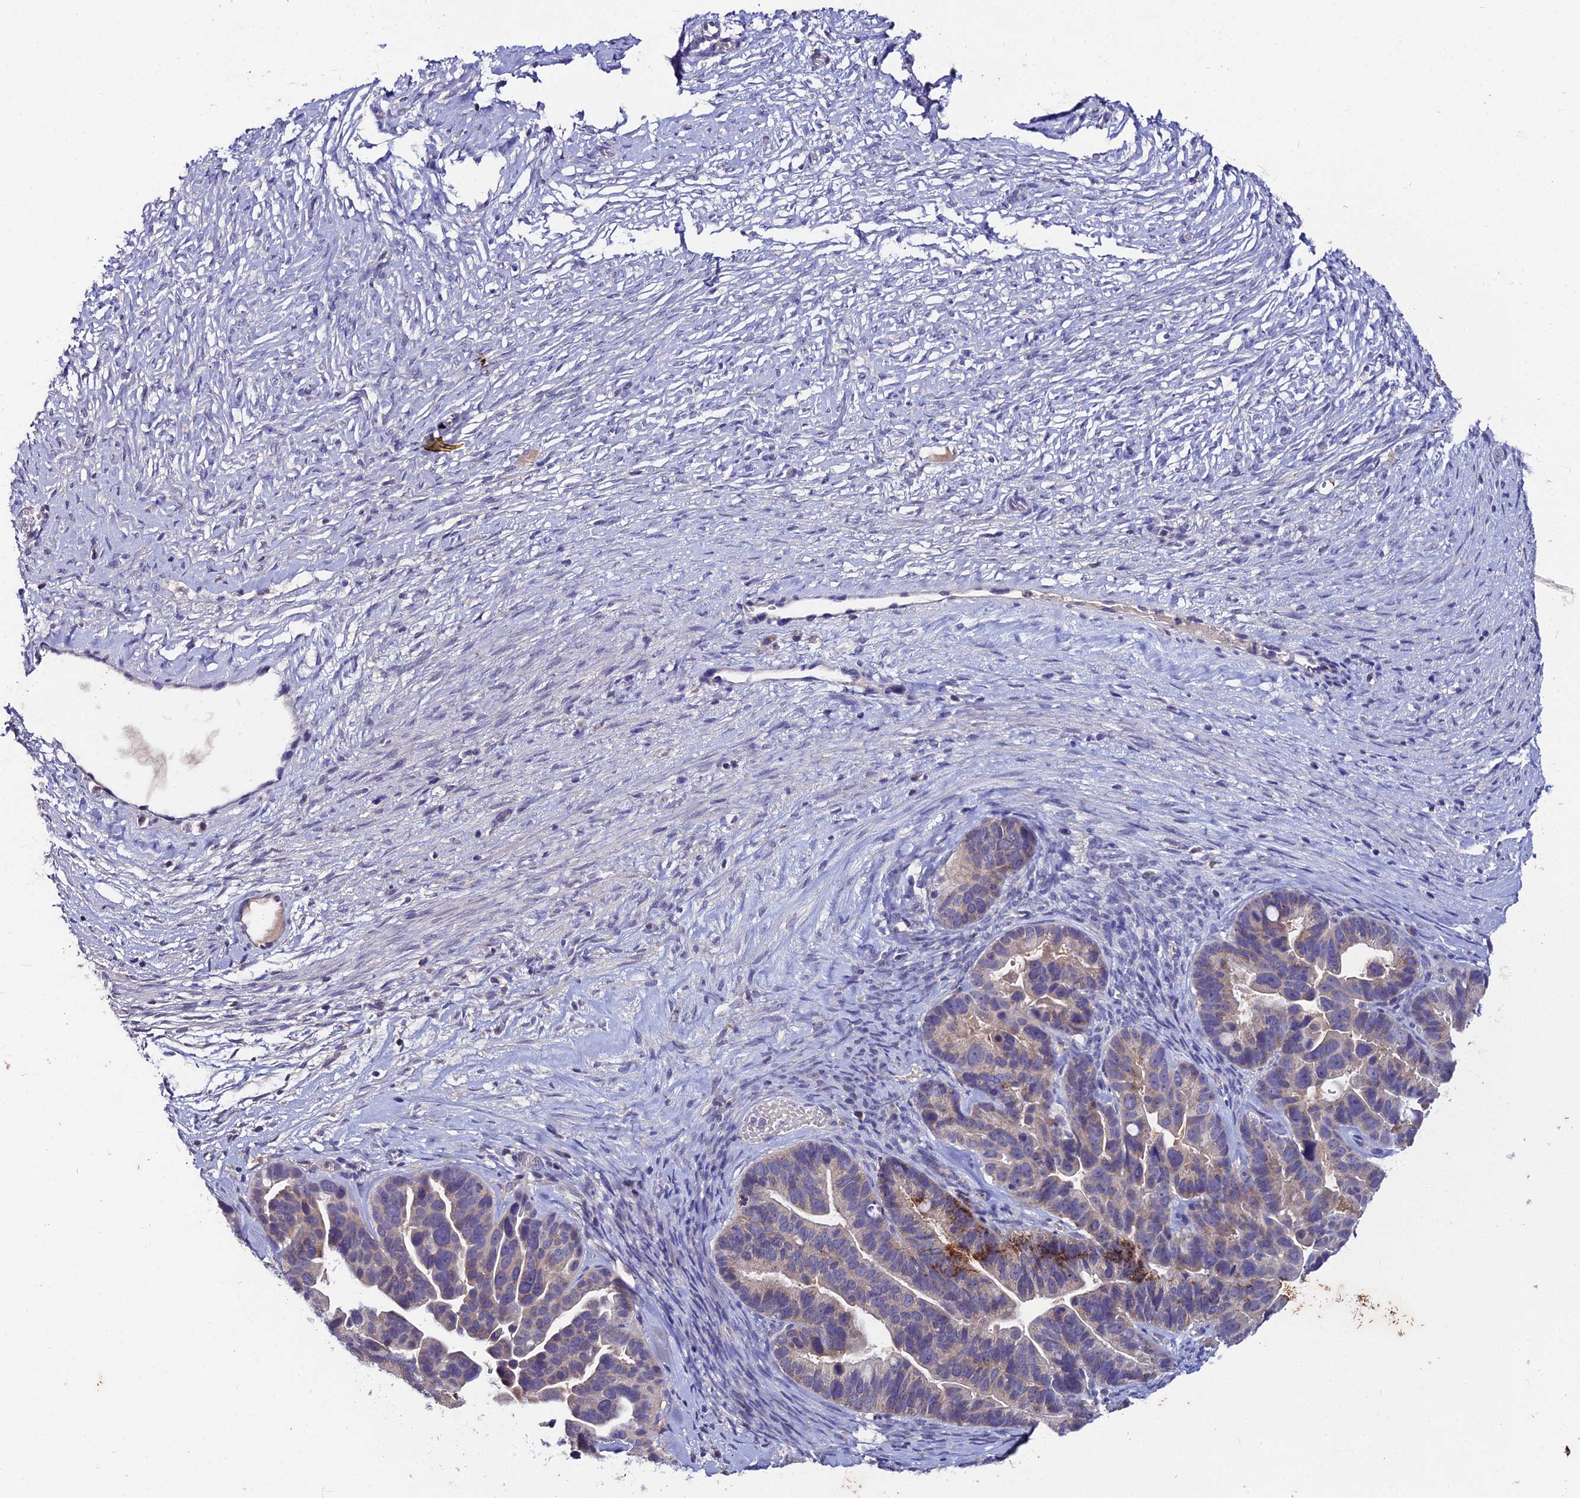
{"staining": {"intensity": "weak", "quantity": "25%-75%", "location": "cytoplasmic/membranous"}, "tissue": "ovarian cancer", "cell_type": "Tumor cells", "image_type": "cancer", "snomed": [{"axis": "morphology", "description": "Cystadenocarcinoma, serous, NOS"}, {"axis": "topography", "description": "Ovary"}], "caption": "Immunohistochemical staining of ovarian serous cystadenocarcinoma shows weak cytoplasmic/membranous protein positivity in approximately 25%-75% of tumor cells.", "gene": "LGALS7", "patient": {"sex": "female", "age": 56}}